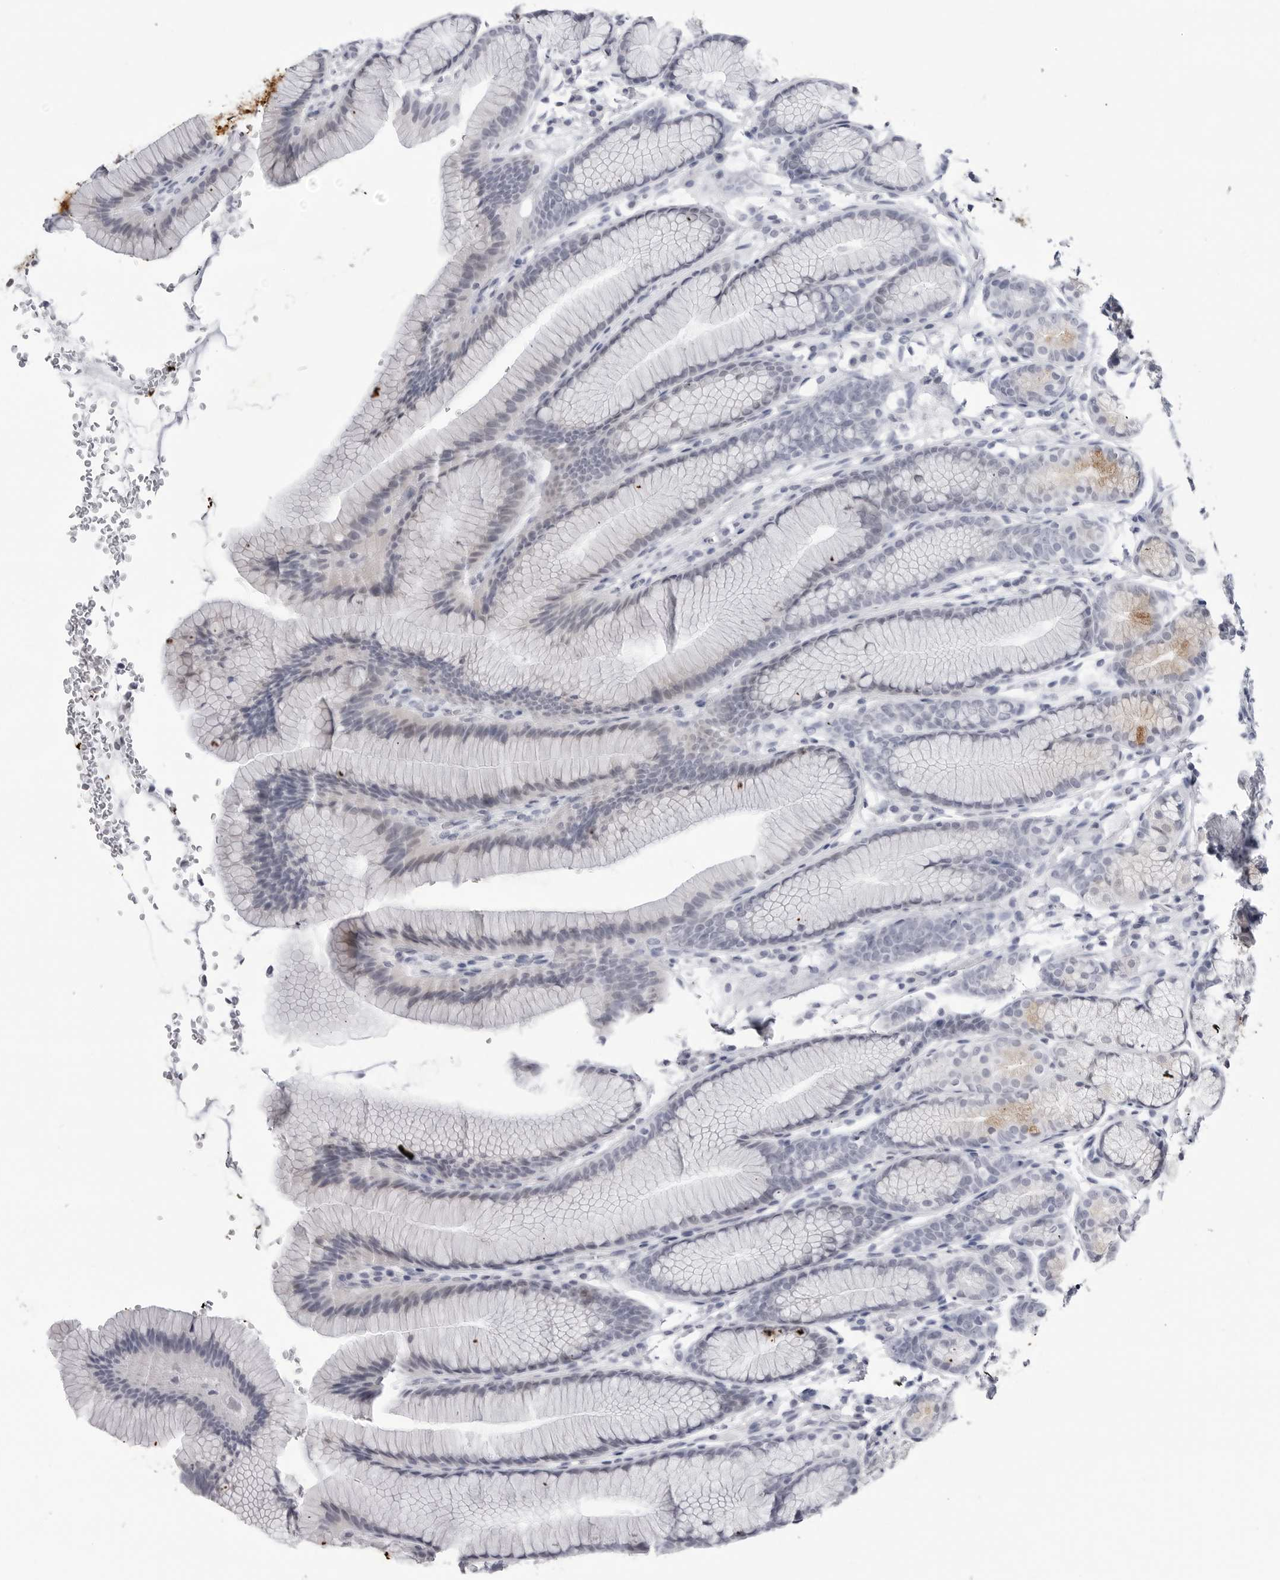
{"staining": {"intensity": "strong", "quantity": "25%-75%", "location": "cytoplasmic/membranous,nuclear"}, "tissue": "stomach", "cell_type": "Glandular cells", "image_type": "normal", "snomed": [{"axis": "morphology", "description": "Normal tissue, NOS"}, {"axis": "topography", "description": "Stomach"}], "caption": "Protein analysis of unremarkable stomach displays strong cytoplasmic/membranous,nuclear positivity in approximately 25%-75% of glandular cells.", "gene": "PGA3", "patient": {"sex": "male", "age": 42}}